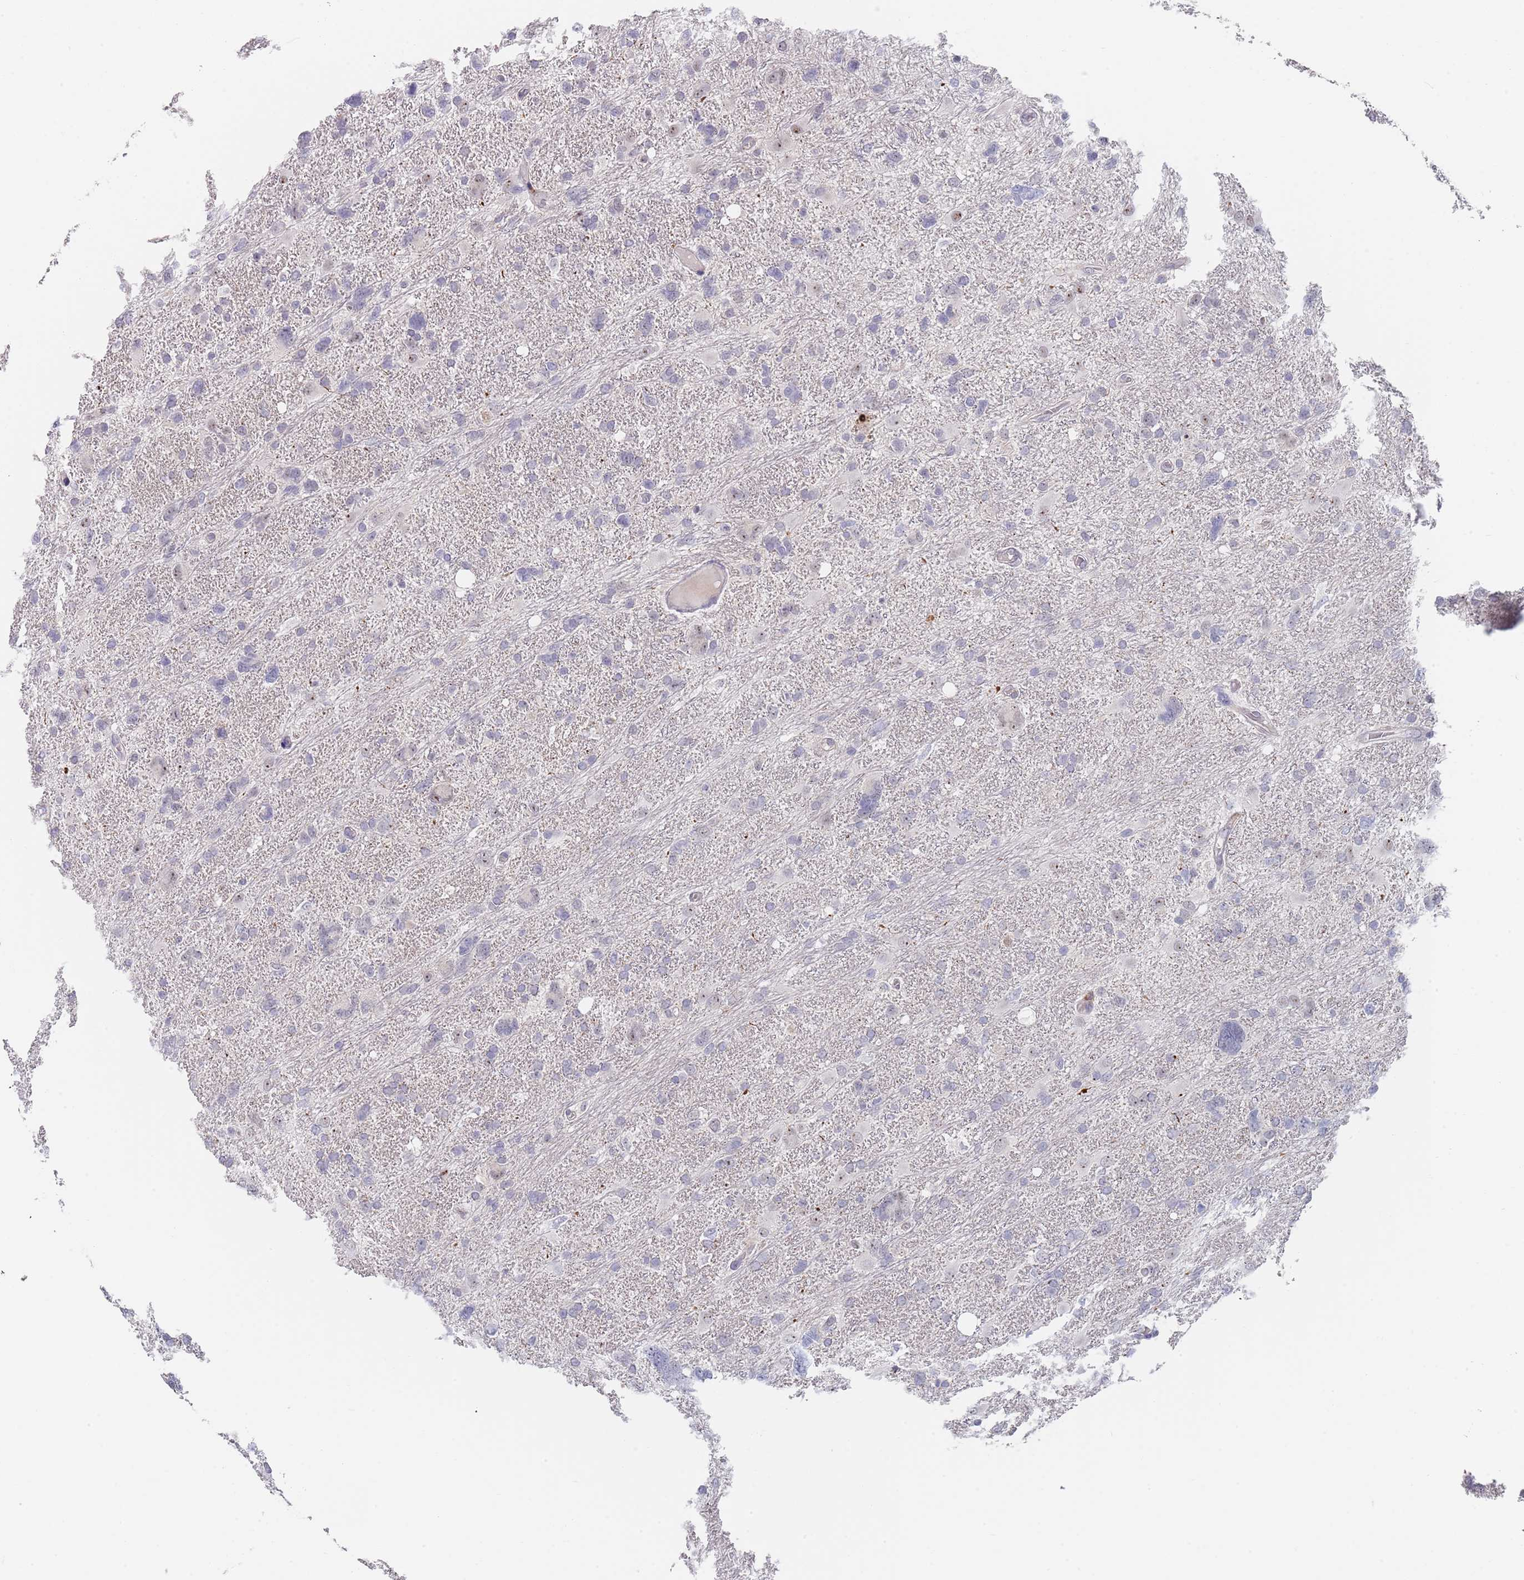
{"staining": {"intensity": "negative", "quantity": "none", "location": "none"}, "tissue": "glioma", "cell_type": "Tumor cells", "image_type": "cancer", "snomed": [{"axis": "morphology", "description": "Glioma, malignant, High grade"}, {"axis": "topography", "description": "Brain"}], "caption": "High power microscopy micrograph of an immunohistochemistry photomicrograph of malignant glioma (high-grade), revealing no significant staining in tumor cells.", "gene": "PLCL2", "patient": {"sex": "male", "age": 61}}